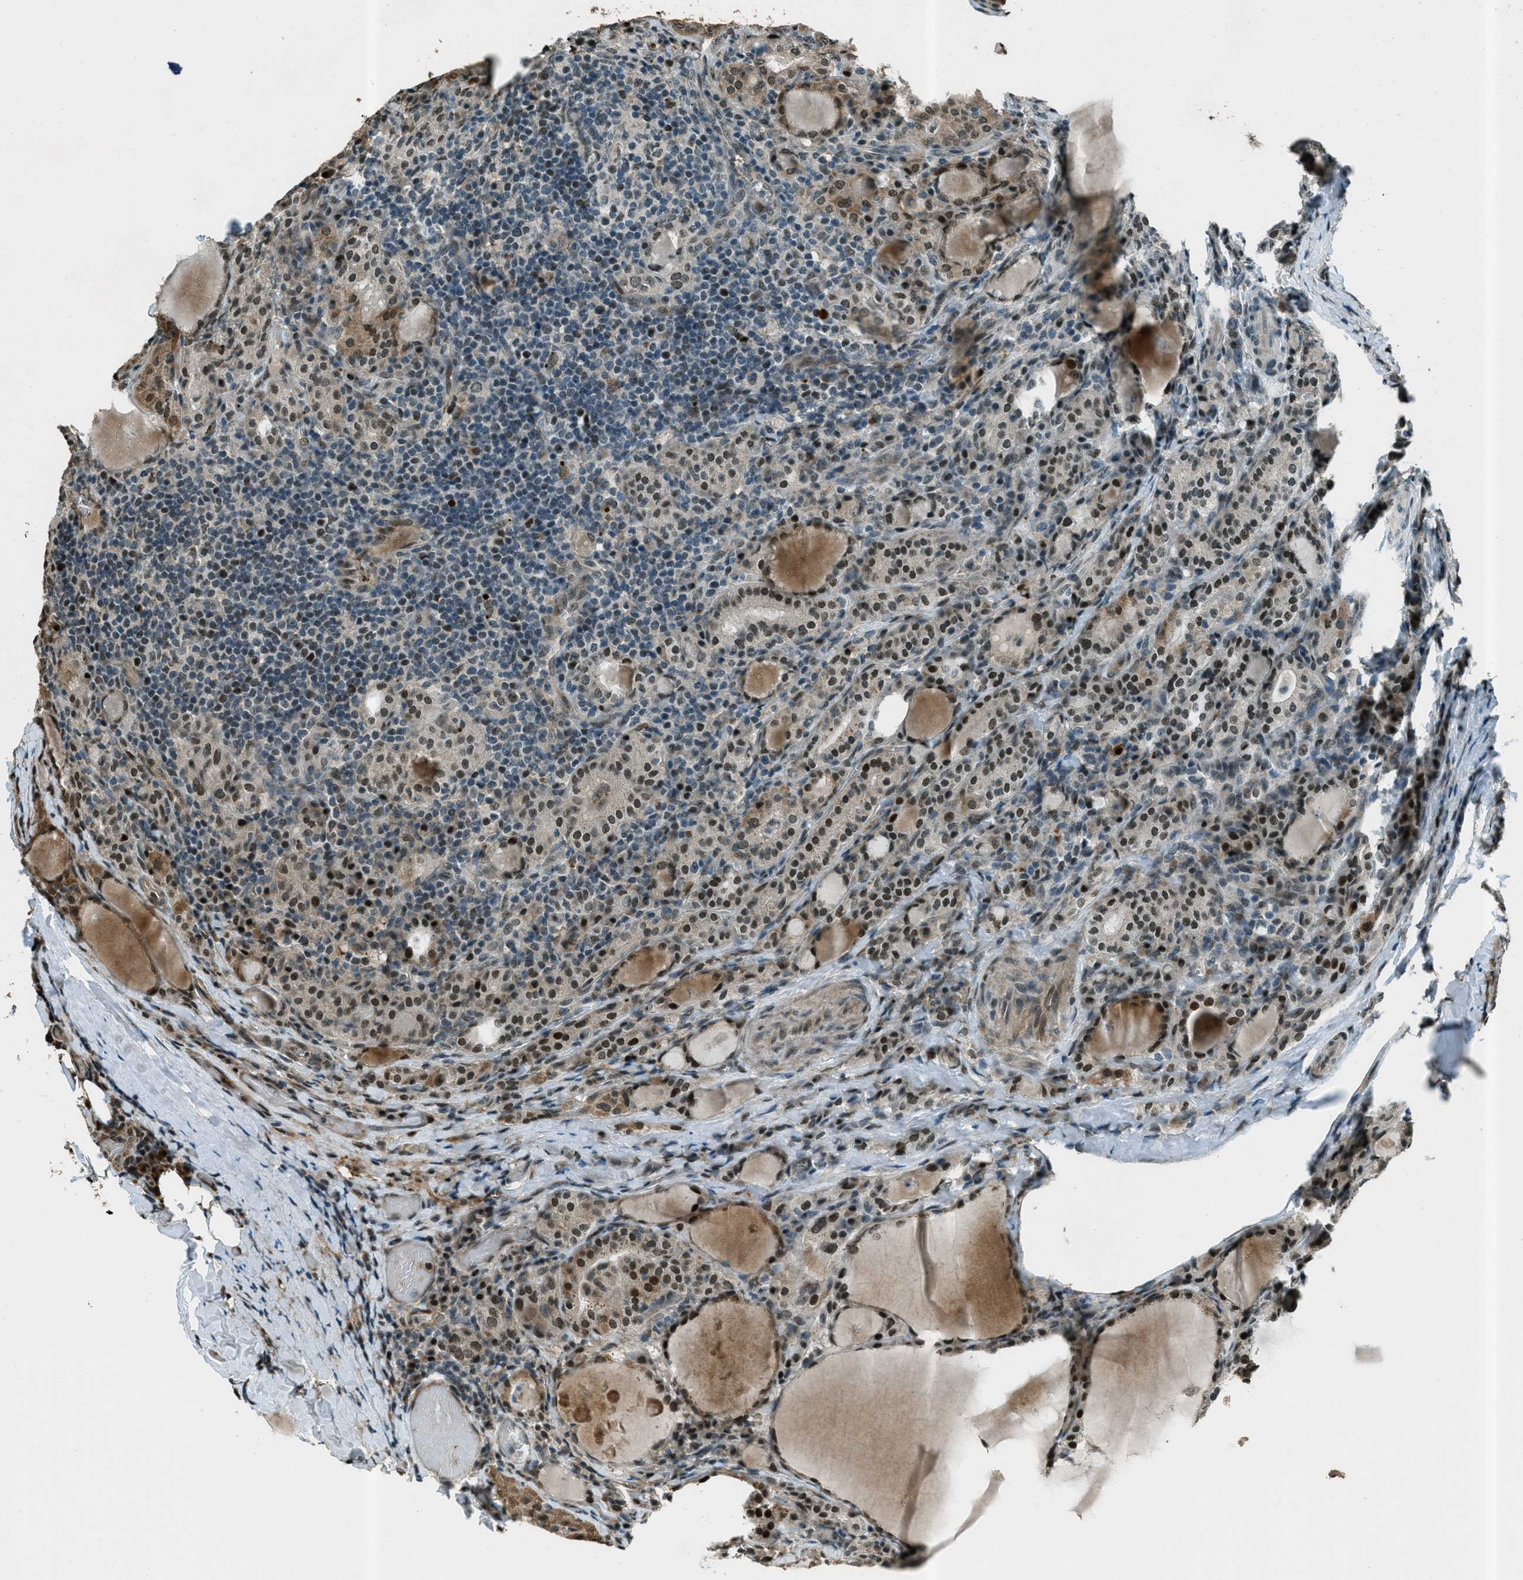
{"staining": {"intensity": "moderate", "quantity": ">75%", "location": "cytoplasmic/membranous,nuclear"}, "tissue": "thyroid cancer", "cell_type": "Tumor cells", "image_type": "cancer", "snomed": [{"axis": "morphology", "description": "Papillary adenocarcinoma, NOS"}, {"axis": "topography", "description": "Thyroid gland"}], "caption": "Human thyroid cancer stained with a brown dye demonstrates moderate cytoplasmic/membranous and nuclear positive staining in approximately >75% of tumor cells.", "gene": "TARDBP", "patient": {"sex": "female", "age": 42}}